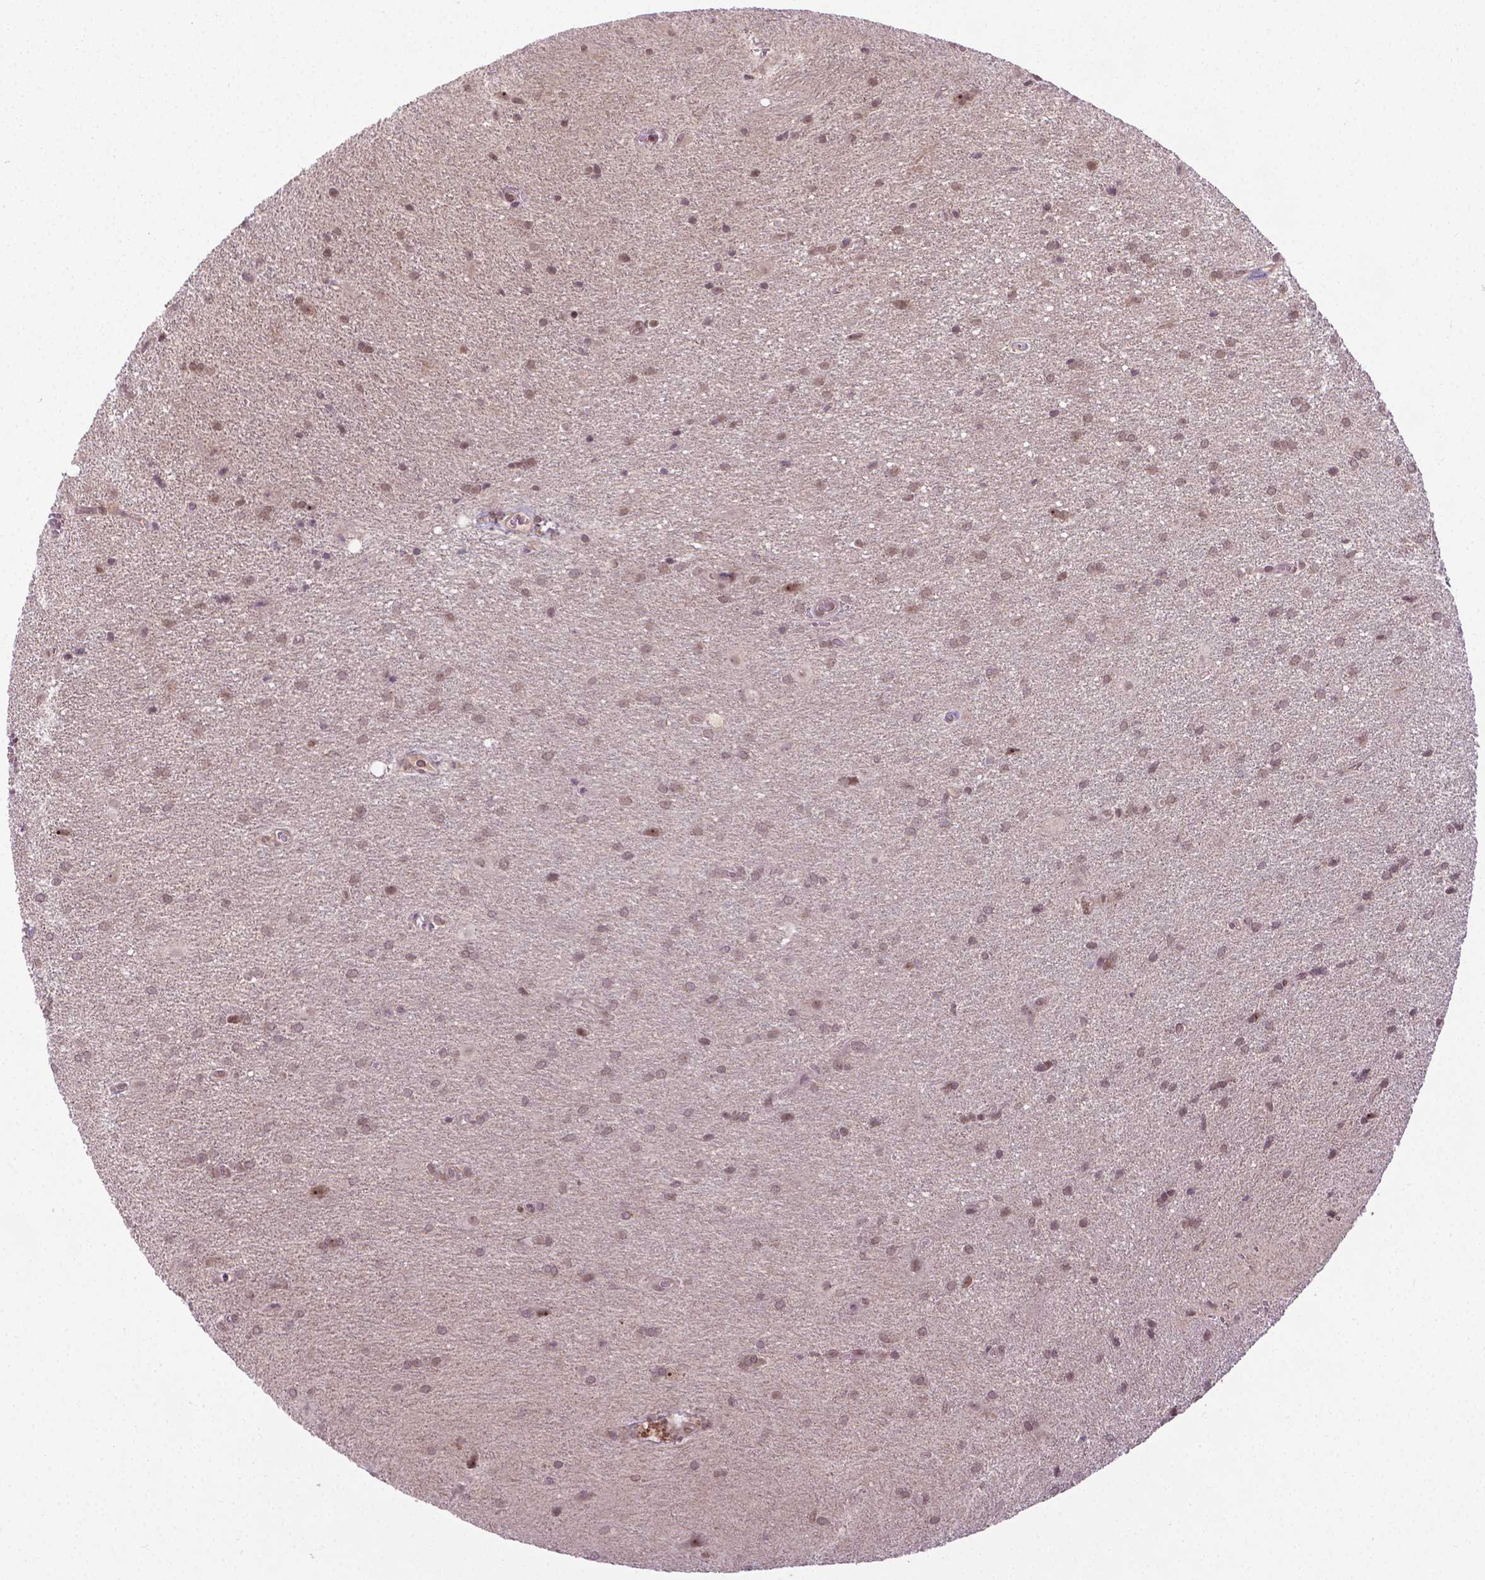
{"staining": {"intensity": "weak", "quantity": ">75%", "location": "nuclear"}, "tissue": "glioma", "cell_type": "Tumor cells", "image_type": "cancer", "snomed": [{"axis": "morphology", "description": "Glioma, malignant, Low grade"}, {"axis": "topography", "description": "Brain"}], "caption": "The image exhibits a brown stain indicating the presence of a protein in the nuclear of tumor cells in malignant glioma (low-grade).", "gene": "ANKRD54", "patient": {"sex": "male", "age": 58}}